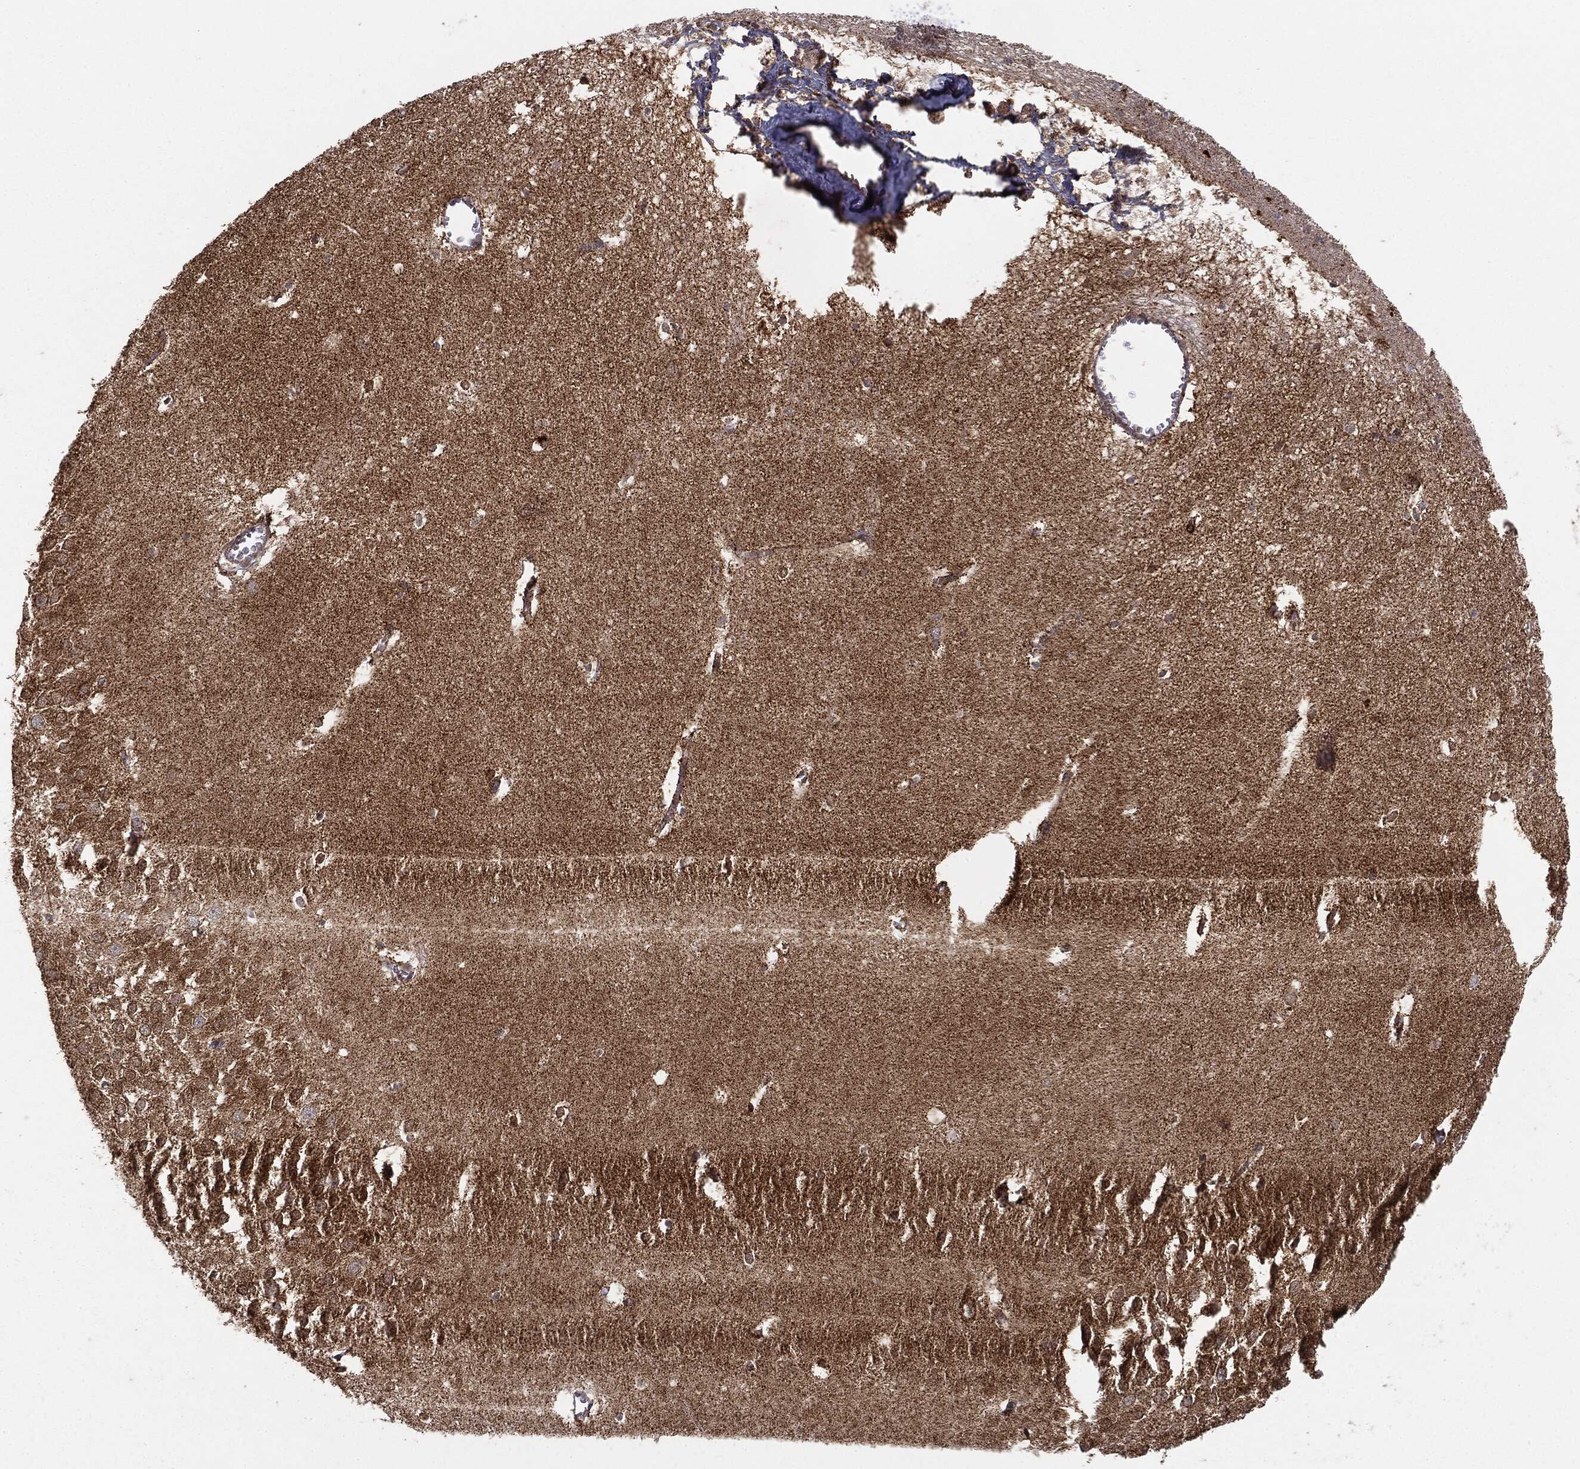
{"staining": {"intensity": "negative", "quantity": "none", "location": "none"}, "tissue": "hippocampus", "cell_type": "Glial cells", "image_type": "normal", "snomed": [{"axis": "morphology", "description": "Normal tissue, NOS"}, {"axis": "topography", "description": "Hippocampus"}], "caption": "There is no significant positivity in glial cells of hippocampus. (Brightfield microscopy of DAB IHC at high magnification).", "gene": "MTOR", "patient": {"sex": "female", "age": 64}}